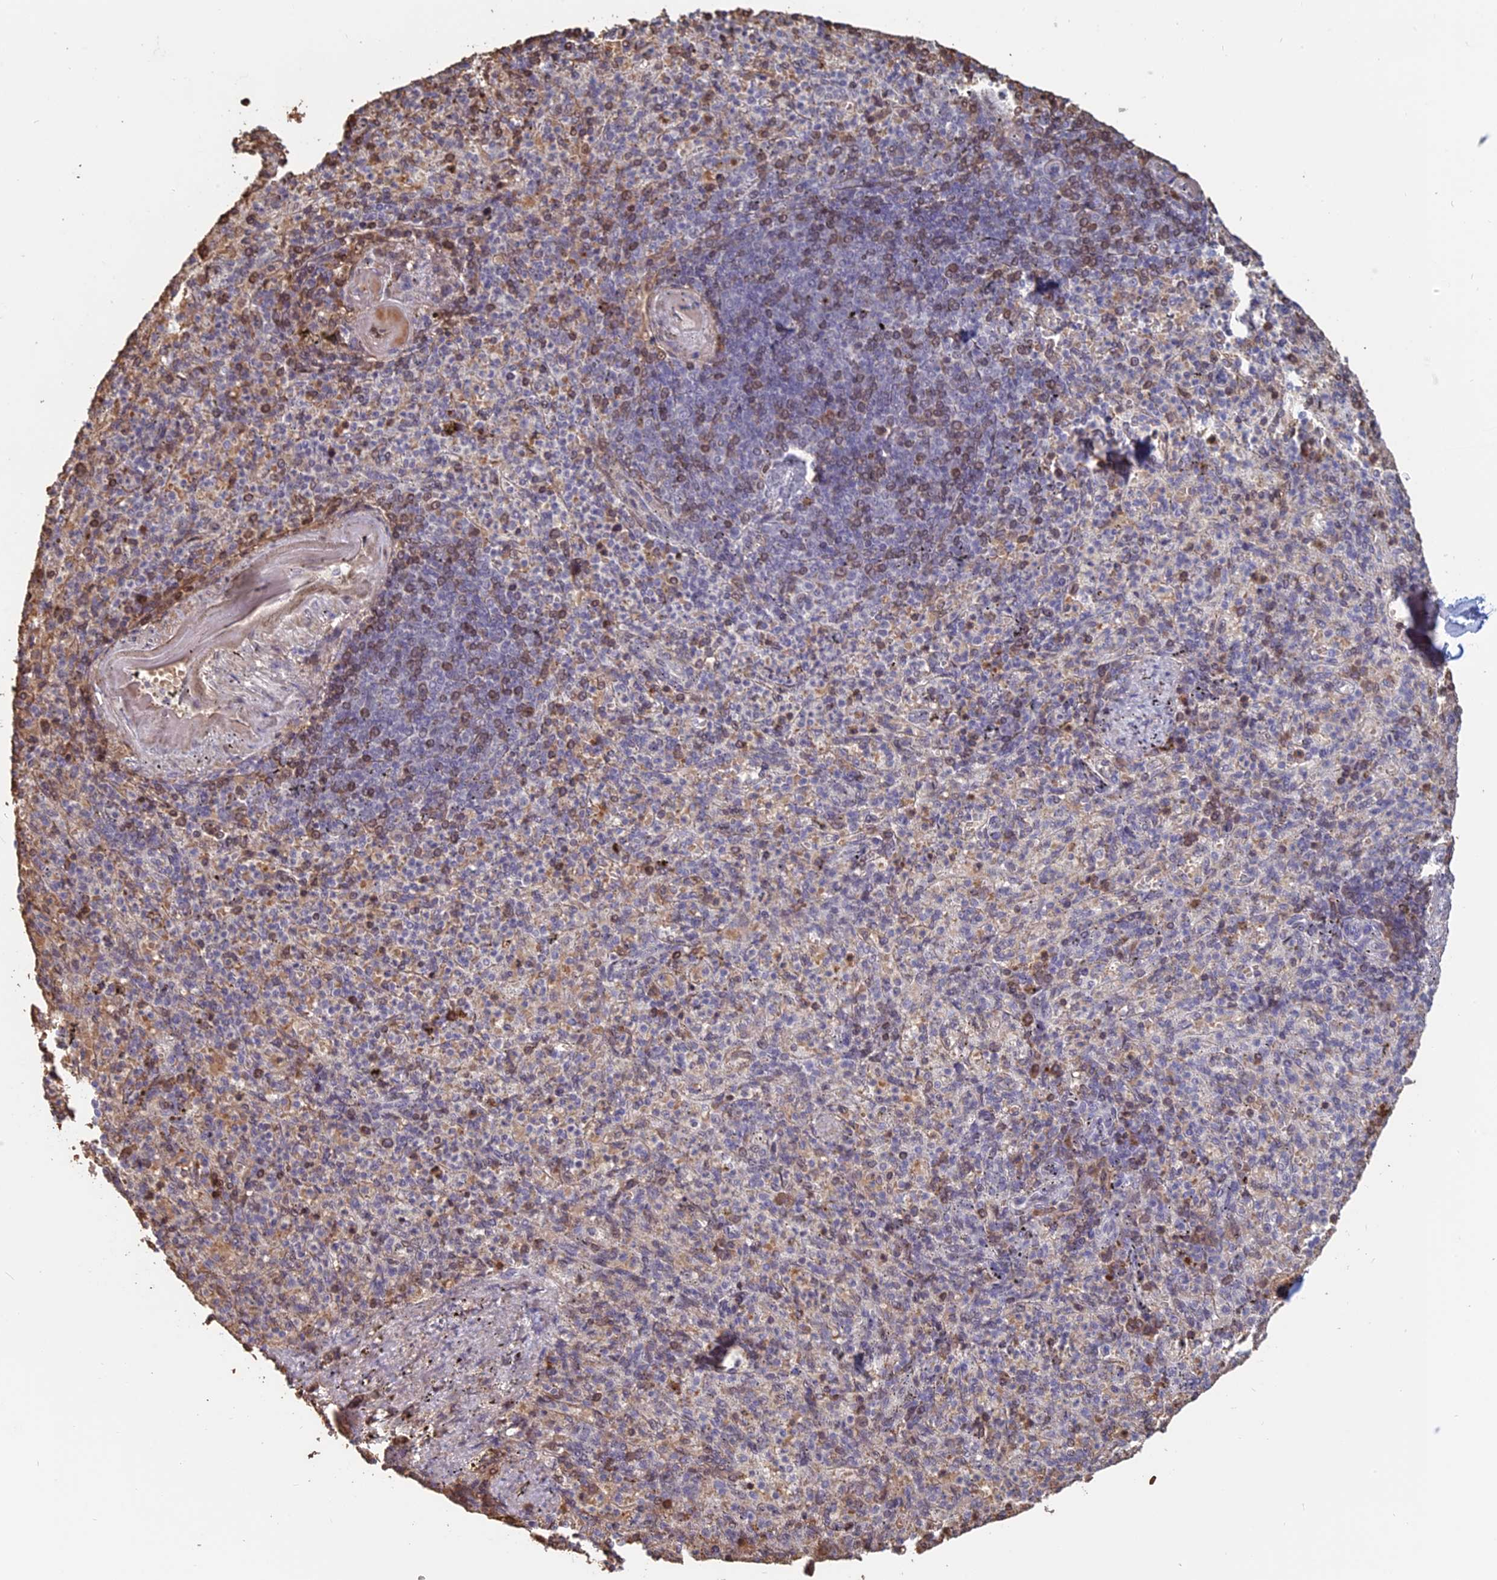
{"staining": {"intensity": "weak", "quantity": "<25%", "location": "nuclear"}, "tissue": "spleen", "cell_type": "Cells in red pulp", "image_type": "normal", "snomed": [{"axis": "morphology", "description": "Normal tissue, NOS"}, {"axis": "topography", "description": "Spleen"}], "caption": "Cells in red pulp show no significant protein expression in normal spleen.", "gene": "MFAP1", "patient": {"sex": "female", "age": 74}}